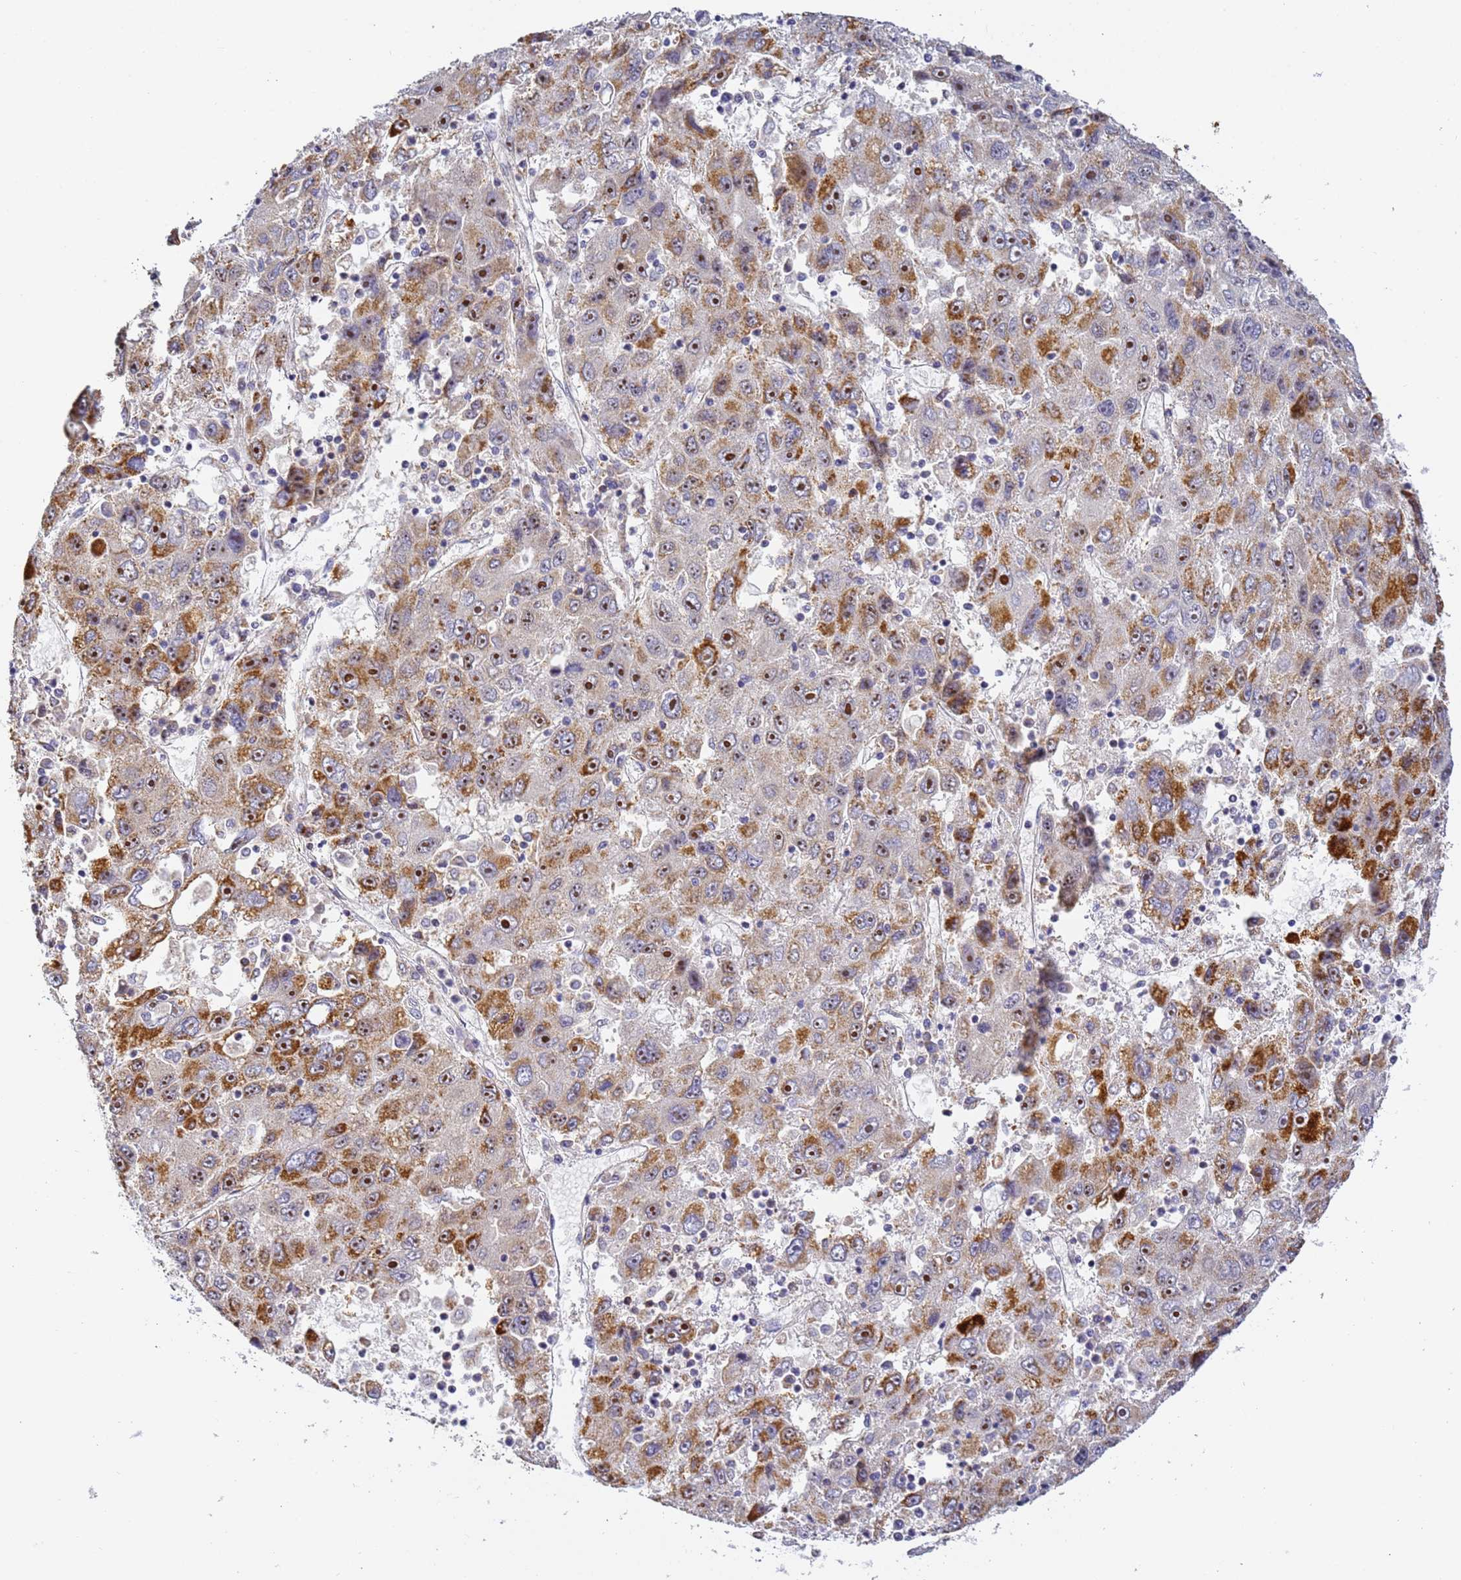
{"staining": {"intensity": "moderate", "quantity": "25%-75%", "location": "cytoplasmic/membranous,nuclear"}, "tissue": "liver cancer", "cell_type": "Tumor cells", "image_type": "cancer", "snomed": [{"axis": "morphology", "description": "Carcinoma, Hepatocellular, NOS"}, {"axis": "topography", "description": "Liver"}], "caption": "Tumor cells display medium levels of moderate cytoplasmic/membranous and nuclear staining in approximately 25%-75% of cells in hepatocellular carcinoma (liver). The staining is performed using DAB brown chromogen to label protein expression. The nuclei are counter-stained blue using hematoxylin.", "gene": "FRG2C", "patient": {"sex": "male", "age": 49}}